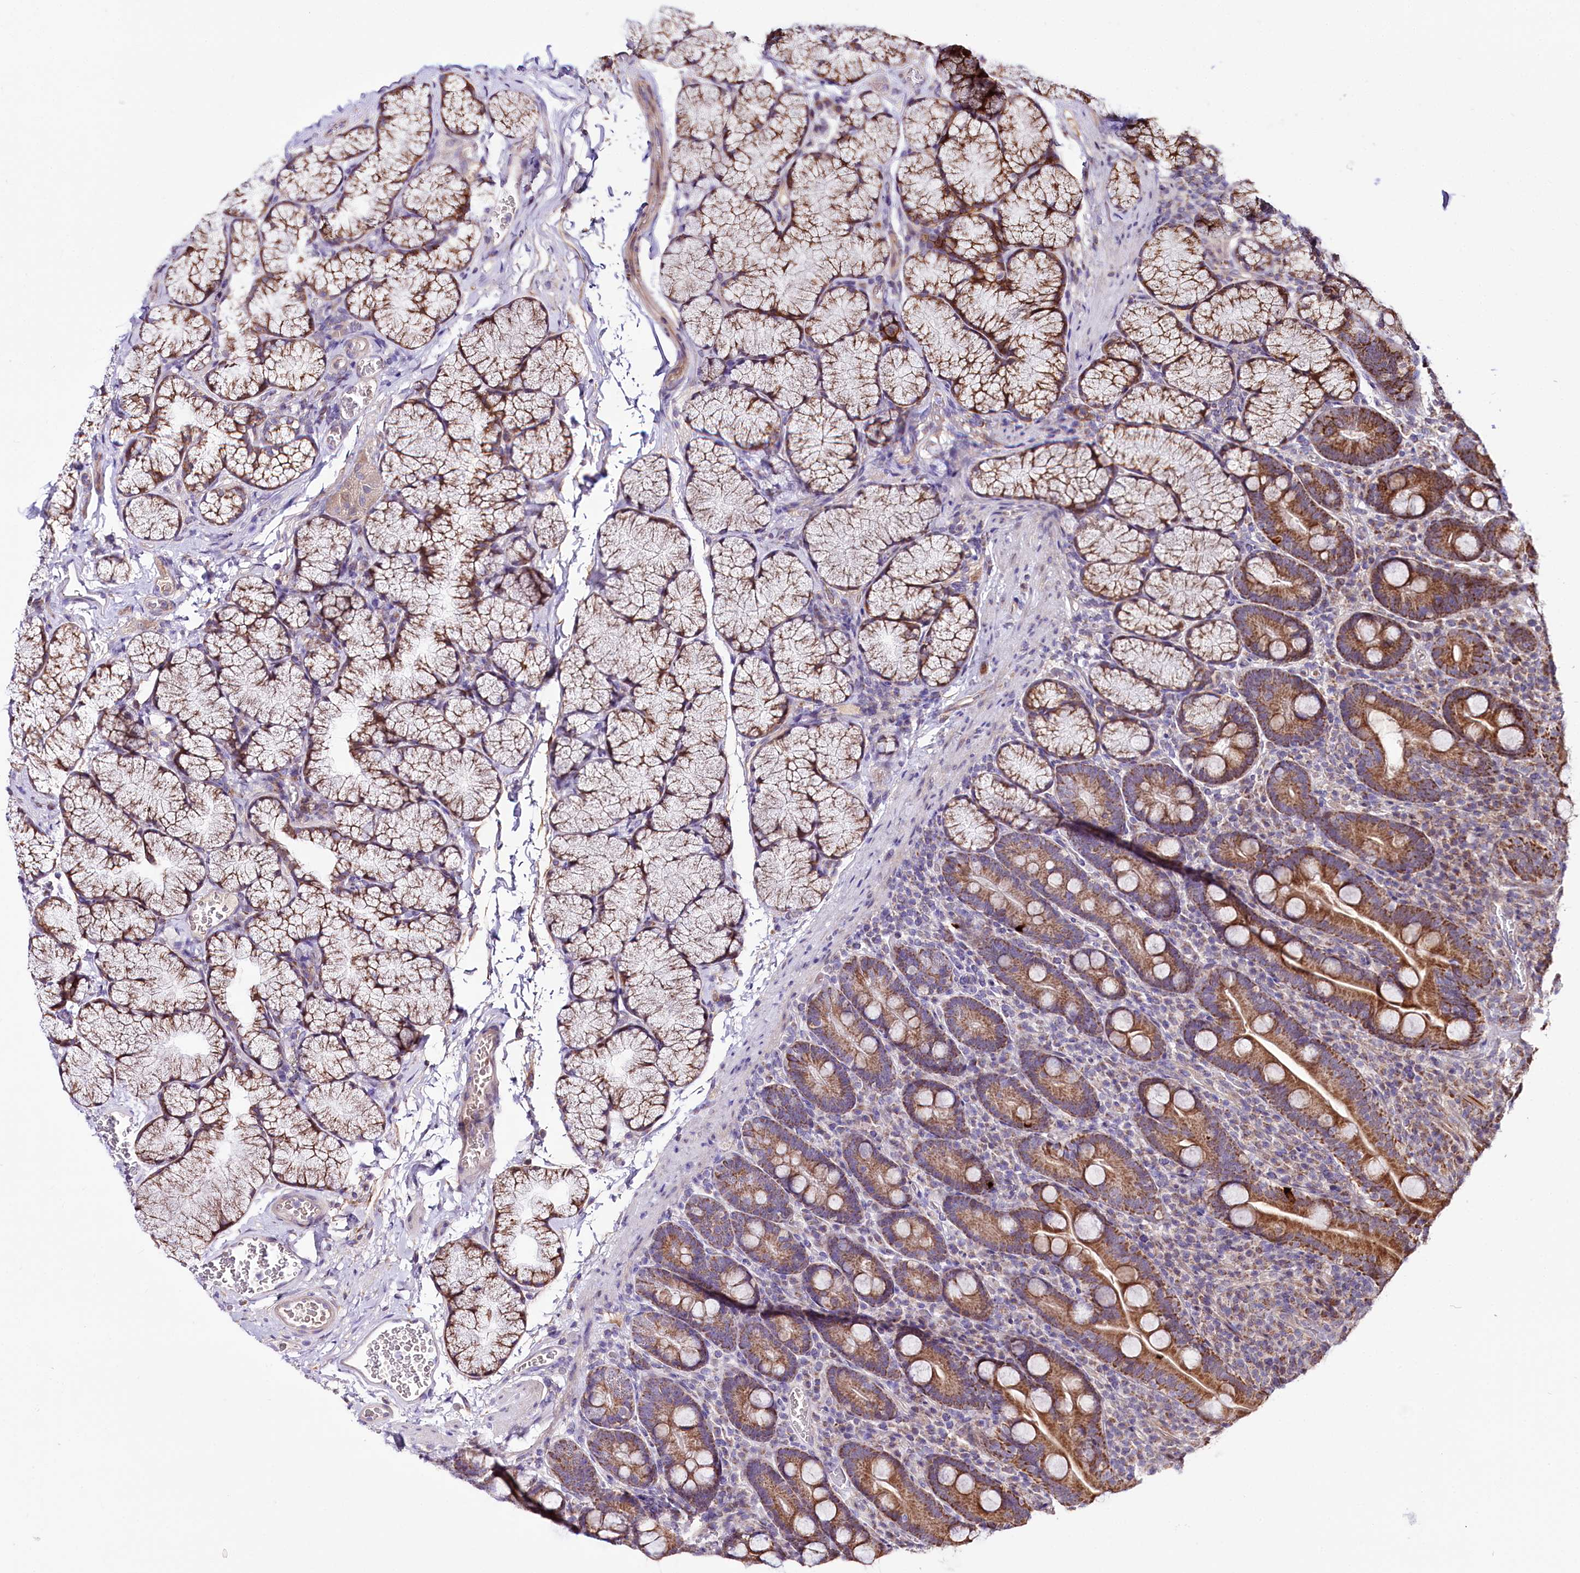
{"staining": {"intensity": "moderate", "quantity": ">75%", "location": "cytoplasmic/membranous"}, "tissue": "duodenum", "cell_type": "Glandular cells", "image_type": "normal", "snomed": [{"axis": "morphology", "description": "Normal tissue, NOS"}, {"axis": "topography", "description": "Duodenum"}], "caption": "Protein expression analysis of unremarkable duodenum exhibits moderate cytoplasmic/membranous staining in approximately >75% of glandular cells. (Brightfield microscopy of DAB IHC at high magnification).", "gene": "ST7", "patient": {"sex": "male", "age": 35}}